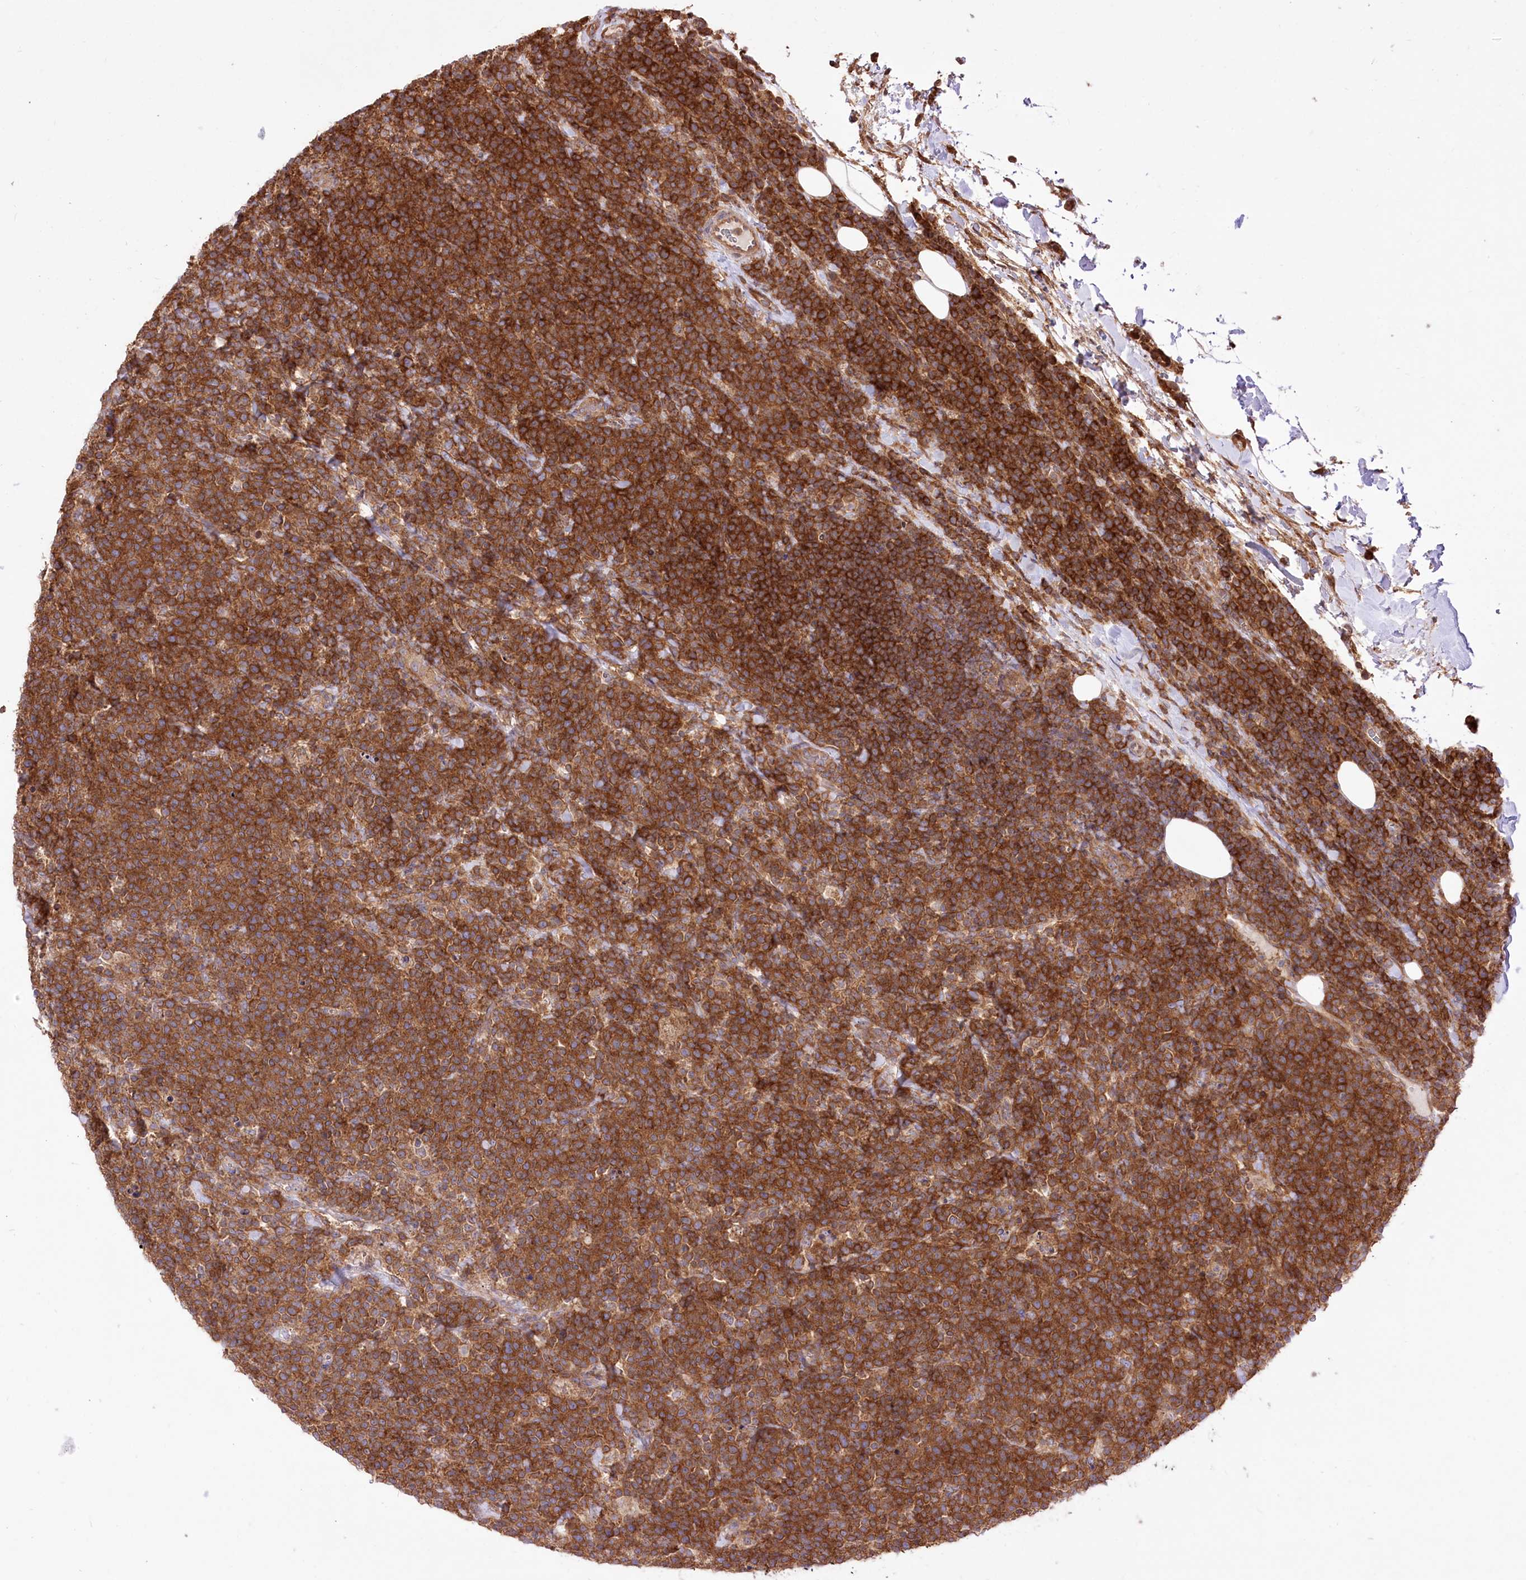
{"staining": {"intensity": "strong", "quantity": ">75%", "location": "cytoplasmic/membranous"}, "tissue": "lymphoma", "cell_type": "Tumor cells", "image_type": "cancer", "snomed": [{"axis": "morphology", "description": "Malignant lymphoma, non-Hodgkin's type, High grade"}, {"axis": "topography", "description": "Lymph node"}], "caption": "Immunohistochemical staining of high-grade malignant lymphoma, non-Hodgkin's type shows strong cytoplasmic/membranous protein positivity in about >75% of tumor cells.", "gene": "XYLB", "patient": {"sex": "male", "age": 61}}